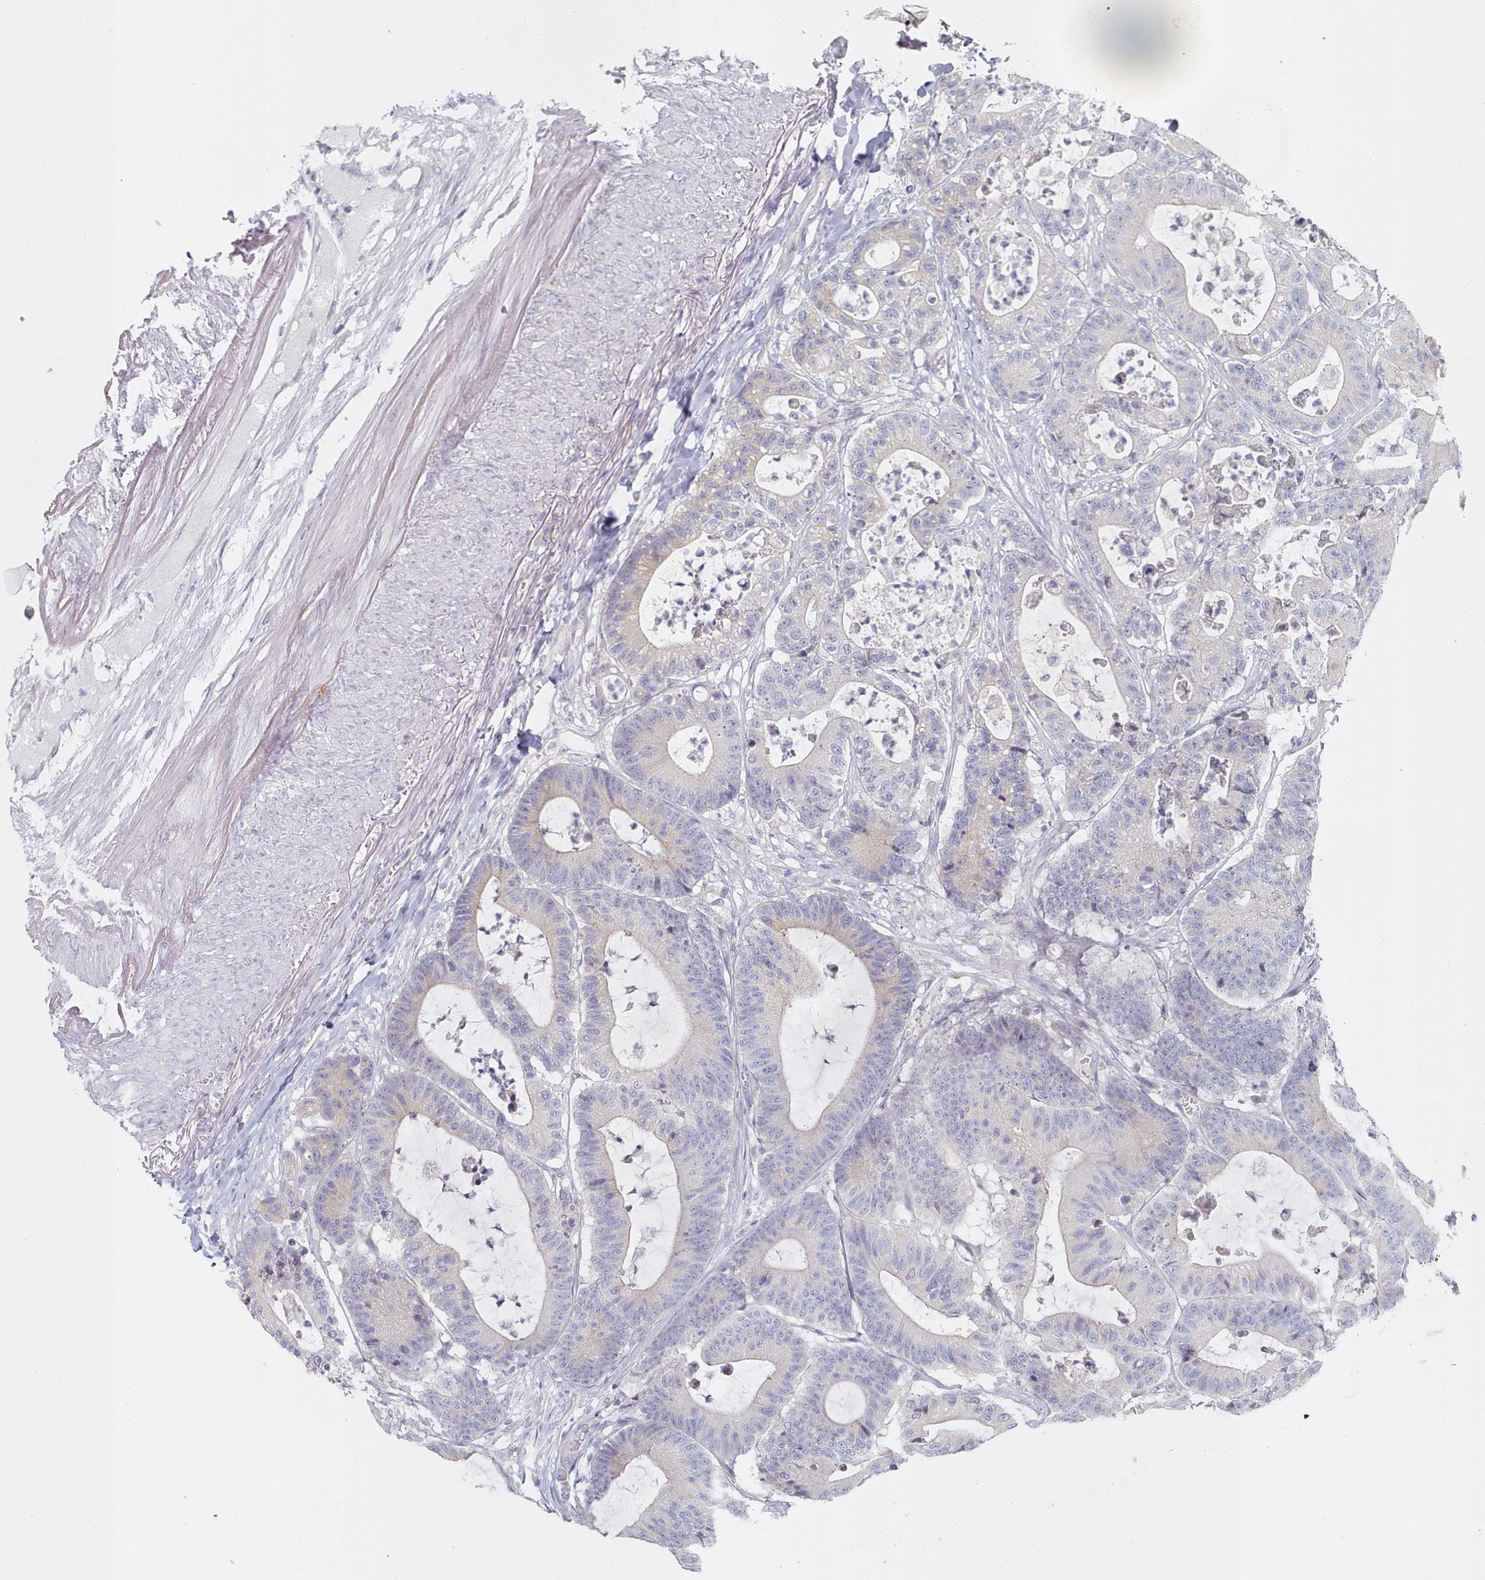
{"staining": {"intensity": "weak", "quantity": "<25%", "location": "cytoplasmic/membranous"}, "tissue": "colorectal cancer", "cell_type": "Tumor cells", "image_type": "cancer", "snomed": [{"axis": "morphology", "description": "Adenocarcinoma, NOS"}, {"axis": "topography", "description": "Colon"}], "caption": "Tumor cells are negative for brown protein staining in adenocarcinoma (colorectal).", "gene": "TYW1B", "patient": {"sex": "female", "age": 84}}